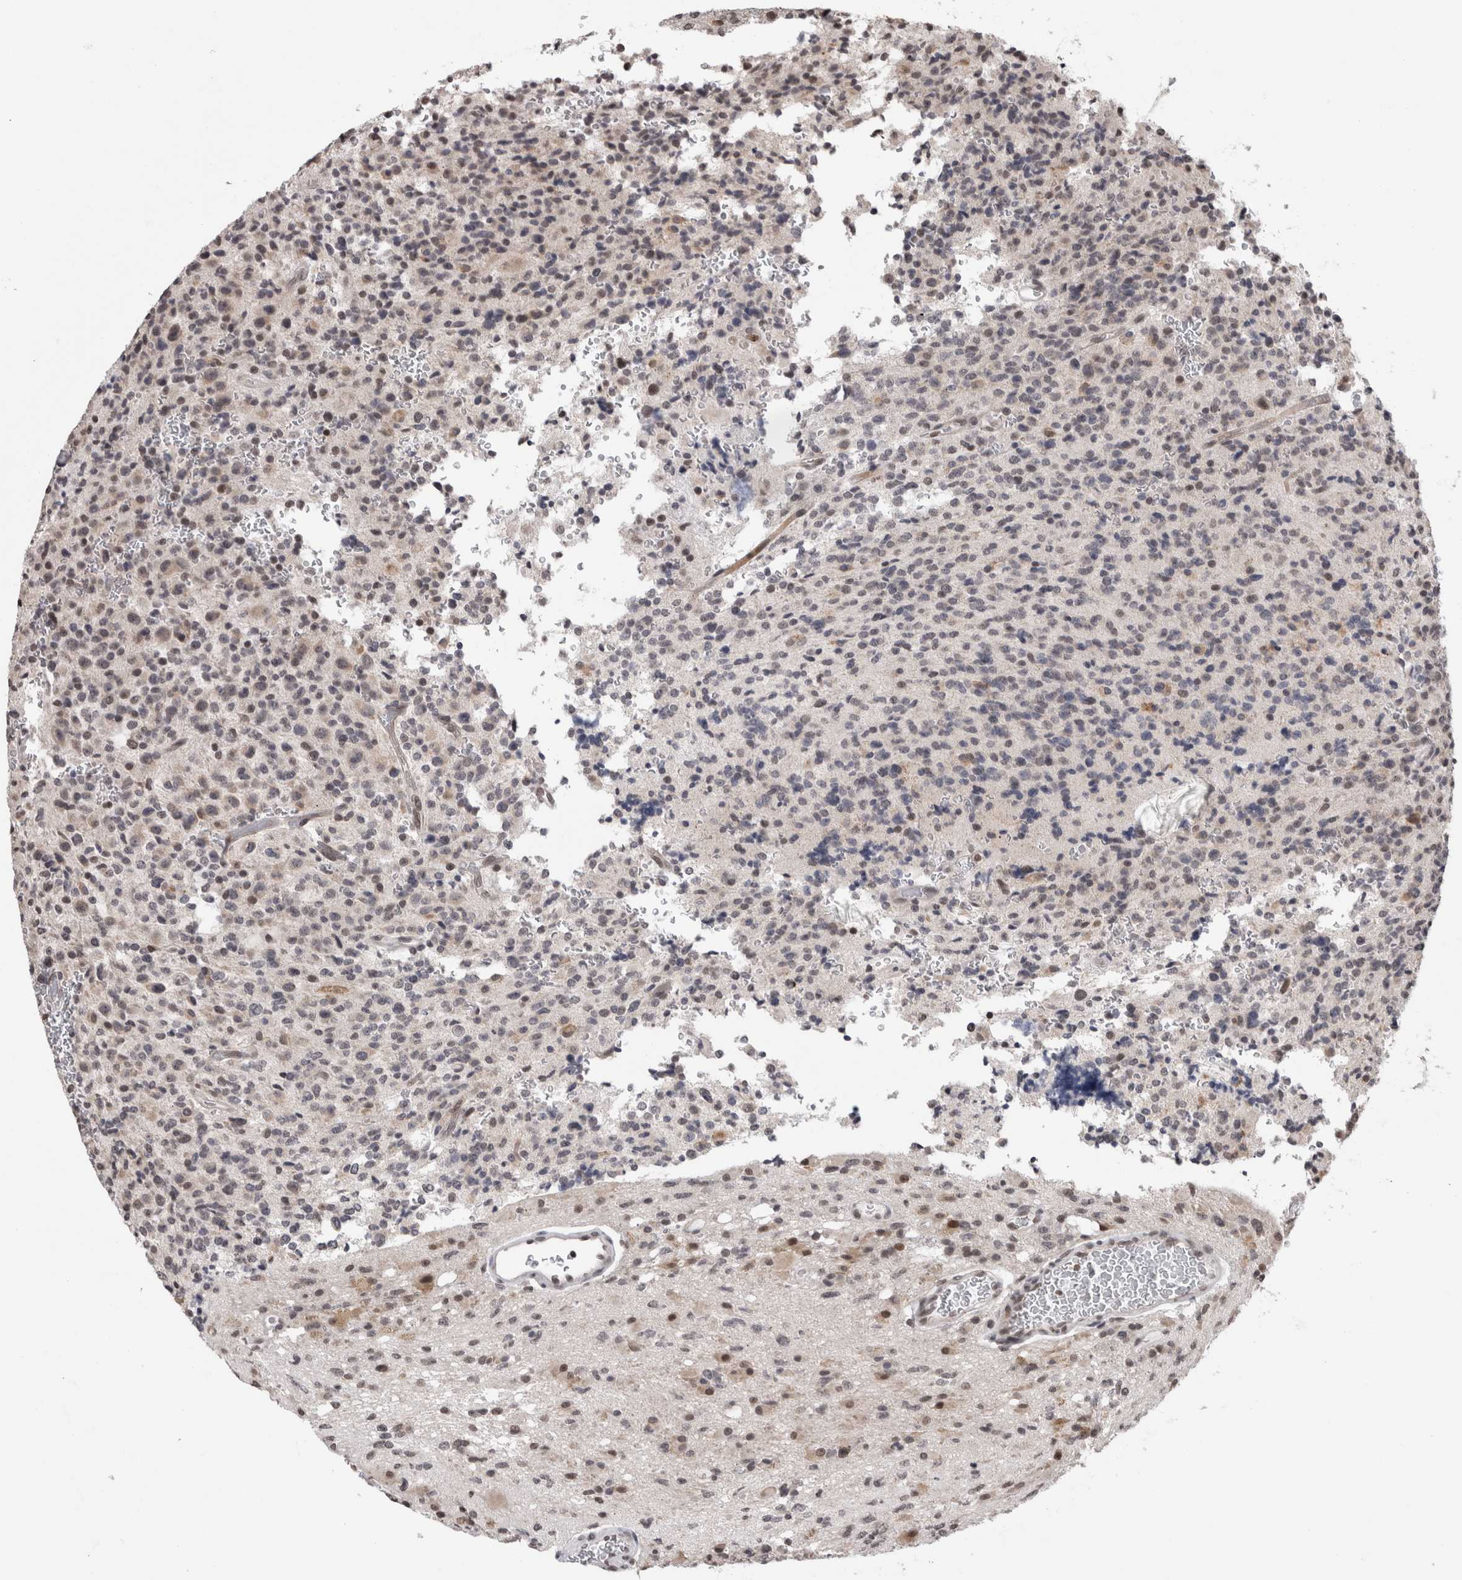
{"staining": {"intensity": "weak", "quantity": "<25%", "location": "nuclear"}, "tissue": "glioma", "cell_type": "Tumor cells", "image_type": "cancer", "snomed": [{"axis": "morphology", "description": "Glioma, malignant, High grade"}, {"axis": "topography", "description": "Brain"}], "caption": "IHC photomicrograph of human glioma stained for a protein (brown), which shows no positivity in tumor cells.", "gene": "ZBTB11", "patient": {"sex": "male", "age": 34}}